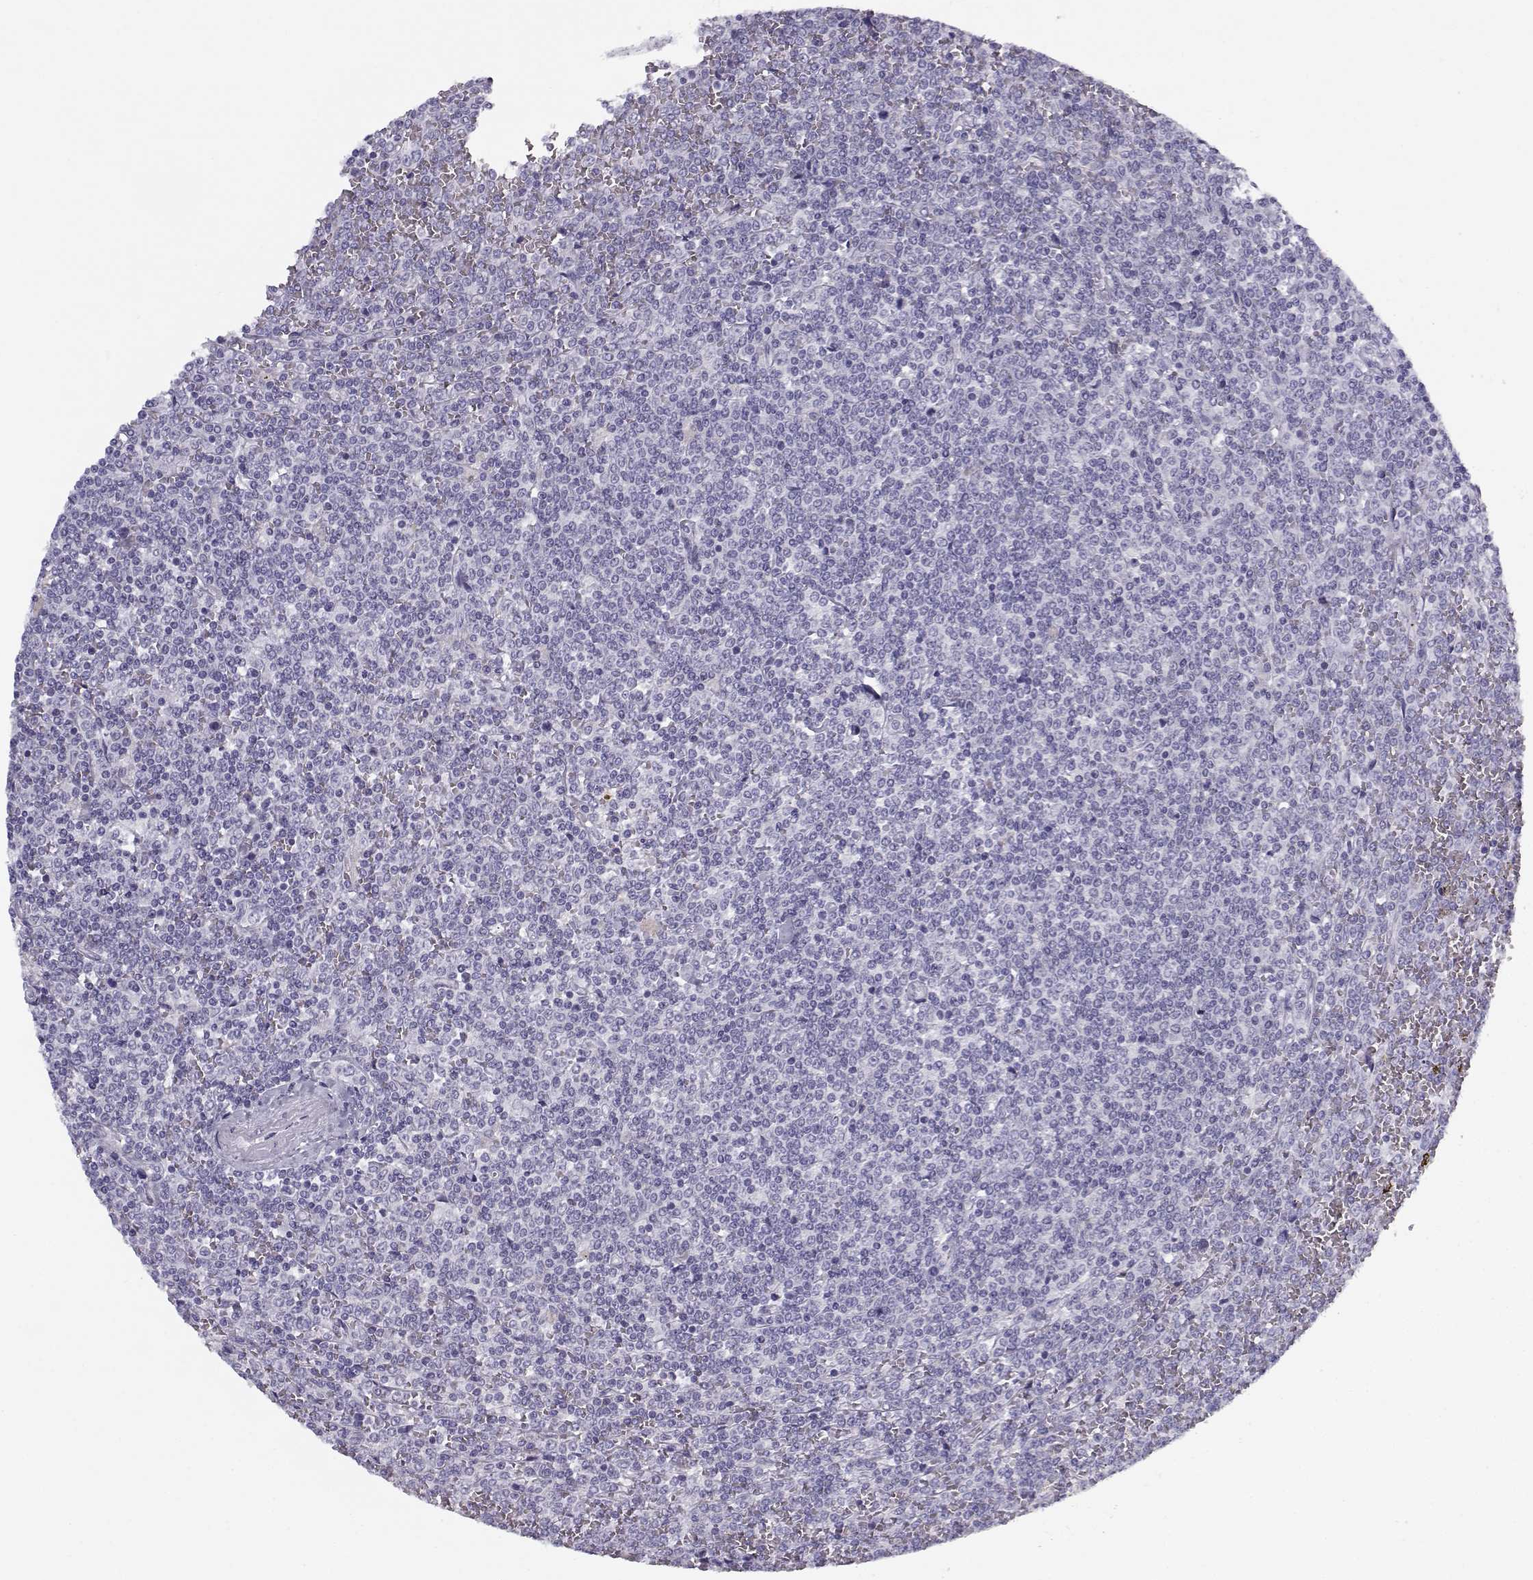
{"staining": {"intensity": "negative", "quantity": "none", "location": "none"}, "tissue": "lymphoma", "cell_type": "Tumor cells", "image_type": "cancer", "snomed": [{"axis": "morphology", "description": "Malignant lymphoma, non-Hodgkin's type, Low grade"}, {"axis": "topography", "description": "Spleen"}], "caption": "Immunohistochemistry histopathology image of neoplastic tissue: human lymphoma stained with DAB shows no significant protein expression in tumor cells.", "gene": "CFAP77", "patient": {"sex": "female", "age": 19}}